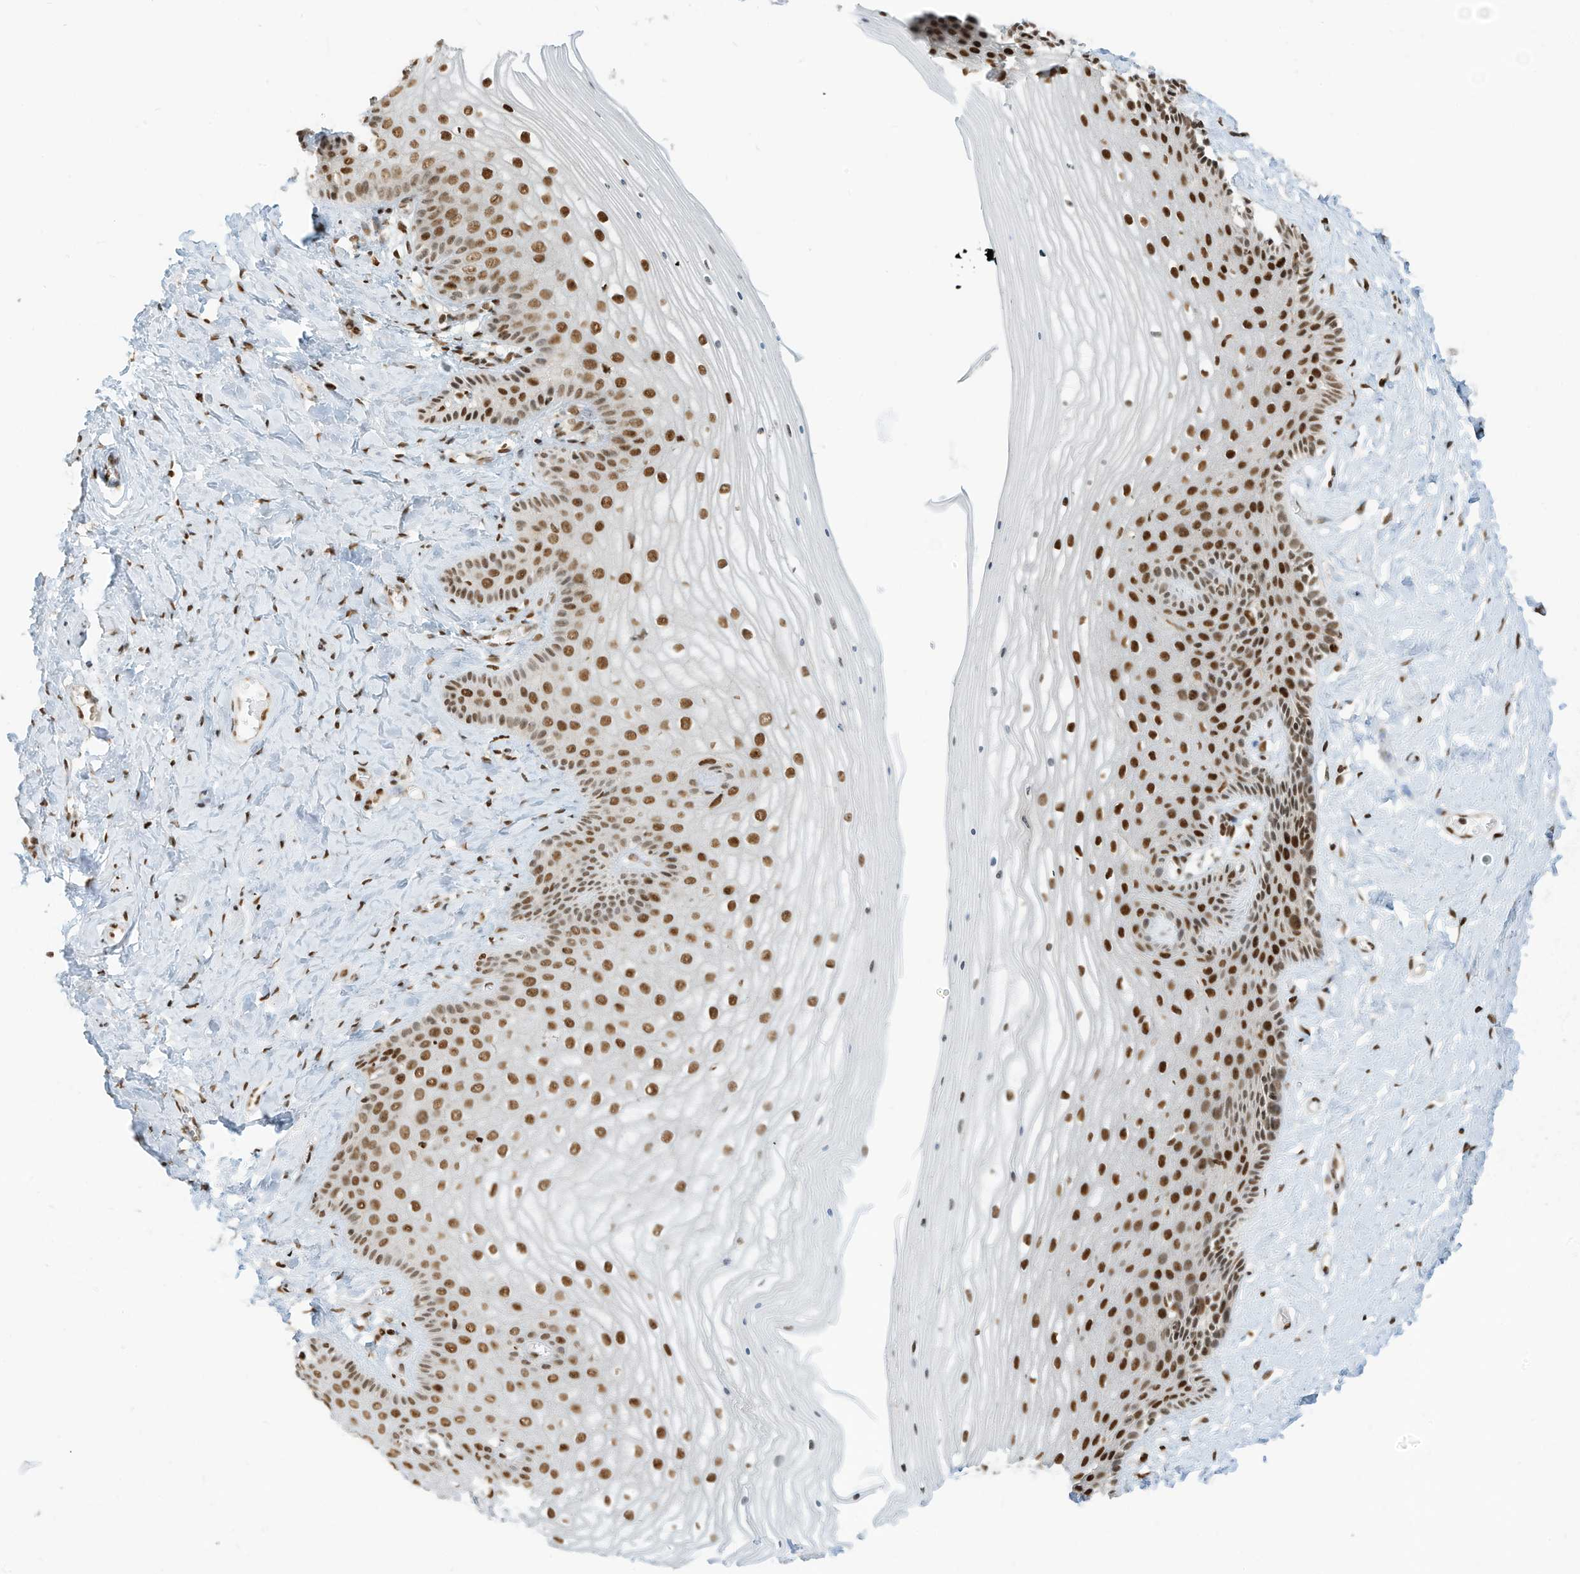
{"staining": {"intensity": "strong", "quantity": ">75%", "location": "nuclear"}, "tissue": "vagina", "cell_type": "Squamous epithelial cells", "image_type": "normal", "snomed": [{"axis": "morphology", "description": "Normal tissue, NOS"}, {"axis": "topography", "description": "Vagina"}, {"axis": "topography", "description": "Cervix"}], "caption": "A brown stain shows strong nuclear expression of a protein in squamous epithelial cells of unremarkable human vagina. (DAB (3,3'-diaminobenzidine) IHC with brightfield microscopy, high magnification).", "gene": "SAMD15", "patient": {"sex": "female", "age": 40}}